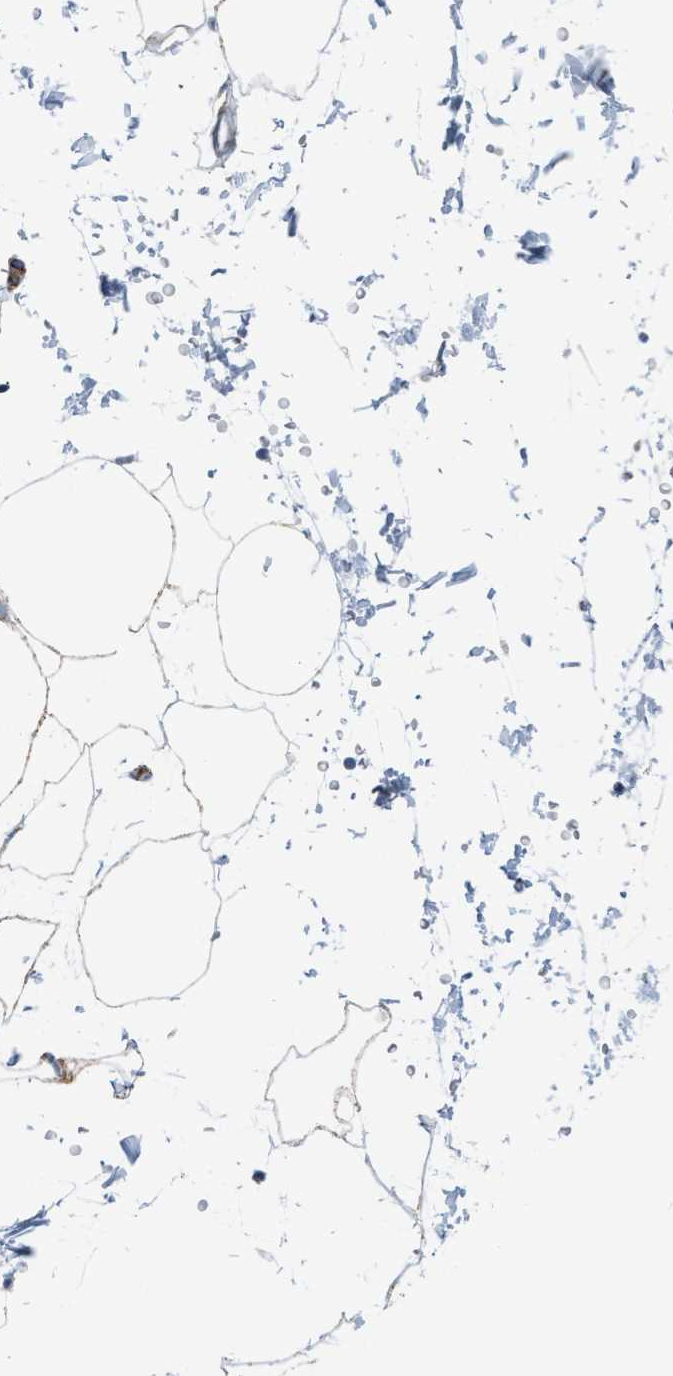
{"staining": {"intensity": "moderate", "quantity": ">75%", "location": "cytoplasmic/membranous"}, "tissue": "adipose tissue", "cell_type": "Adipocytes", "image_type": "normal", "snomed": [{"axis": "morphology", "description": "Normal tissue, NOS"}, {"axis": "topography", "description": "Soft tissue"}], "caption": "Immunohistochemistry of benign human adipose tissue displays medium levels of moderate cytoplasmic/membranous positivity in approximately >75% of adipocytes.", "gene": "MDH2", "patient": {"sex": "male", "age": 72}}